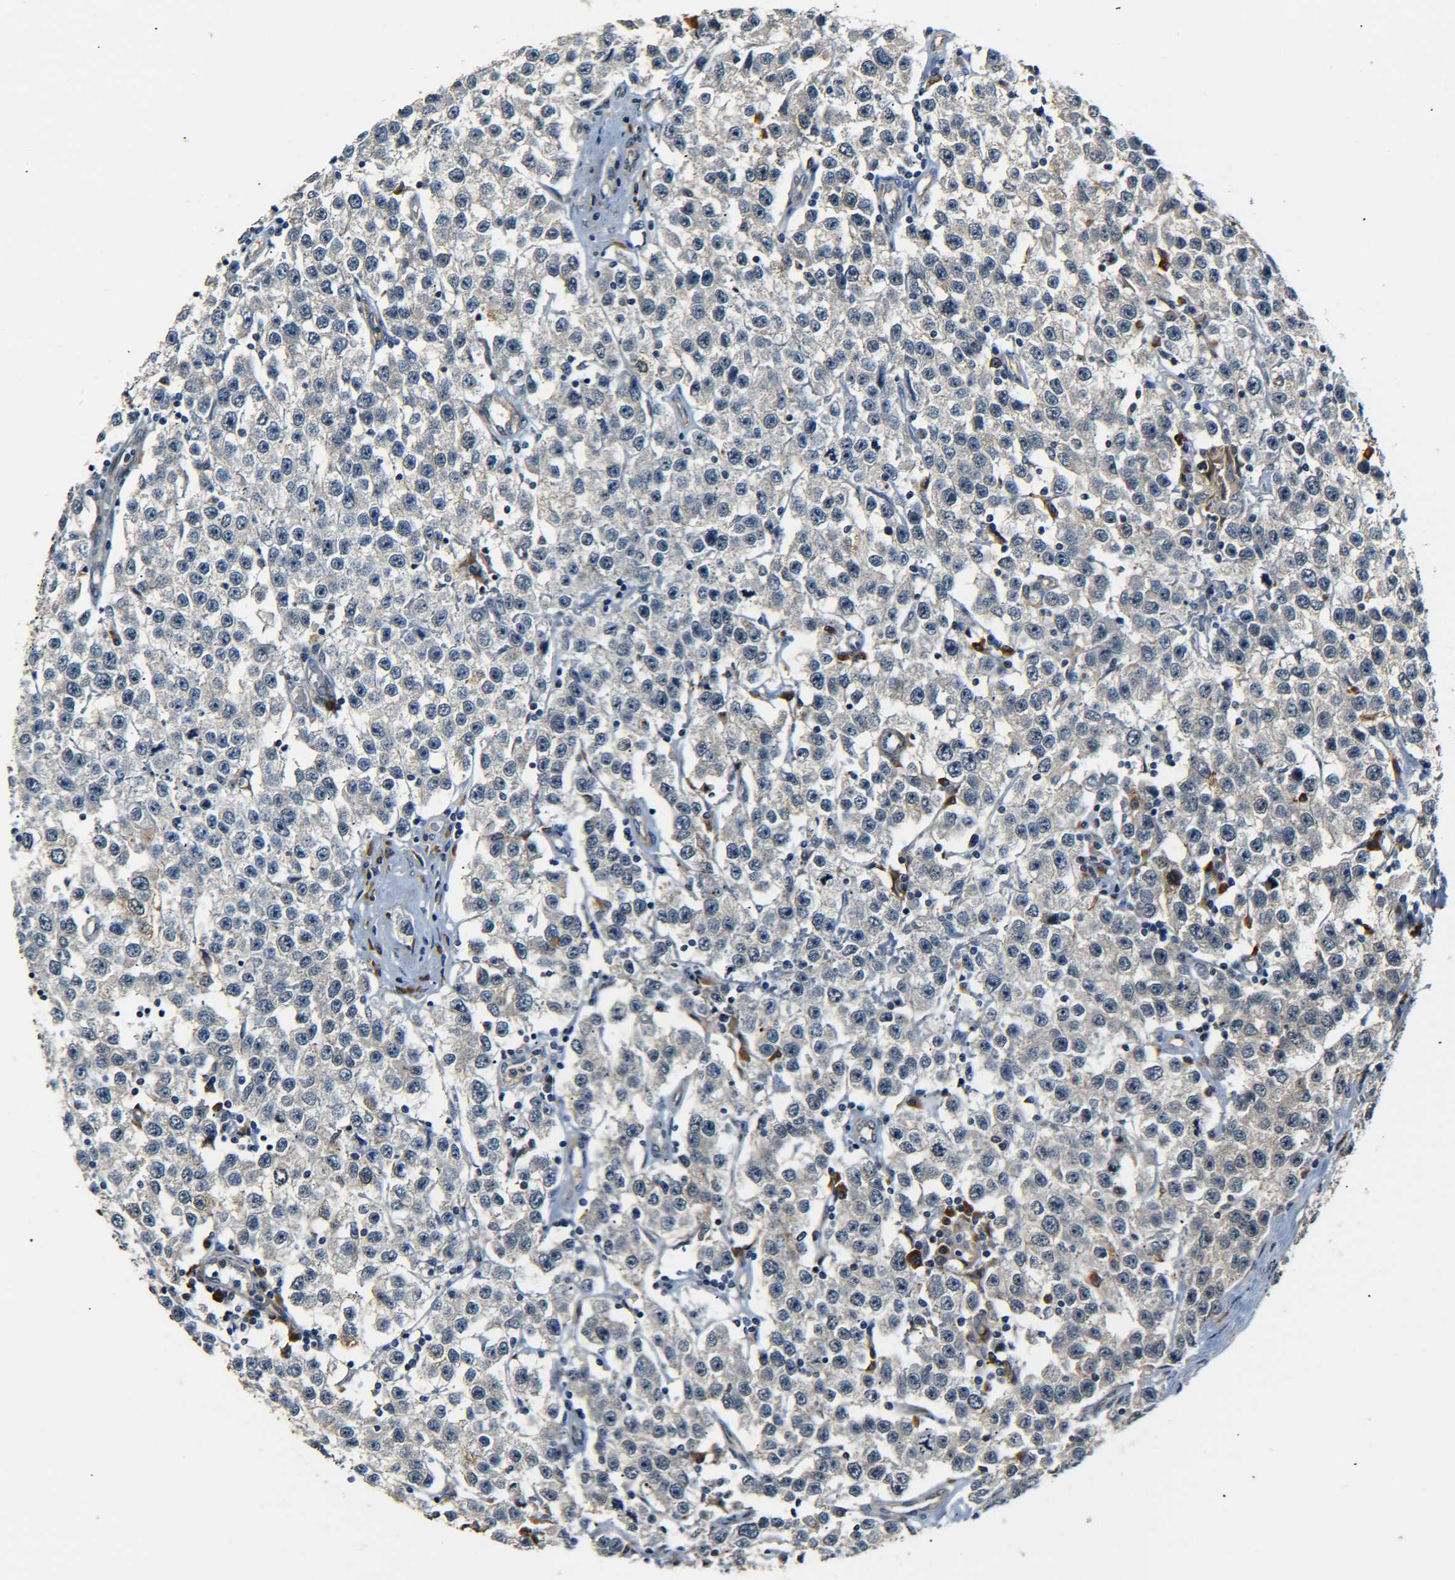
{"staining": {"intensity": "weak", "quantity": "25%-75%", "location": "cytoplasmic/membranous"}, "tissue": "testis cancer", "cell_type": "Tumor cells", "image_type": "cancer", "snomed": [{"axis": "morphology", "description": "Seminoma, NOS"}, {"axis": "topography", "description": "Testis"}], "caption": "Testis cancer stained with immunohistochemistry shows weak cytoplasmic/membranous expression in about 25%-75% of tumor cells.", "gene": "MEIS1", "patient": {"sex": "male", "age": 52}}